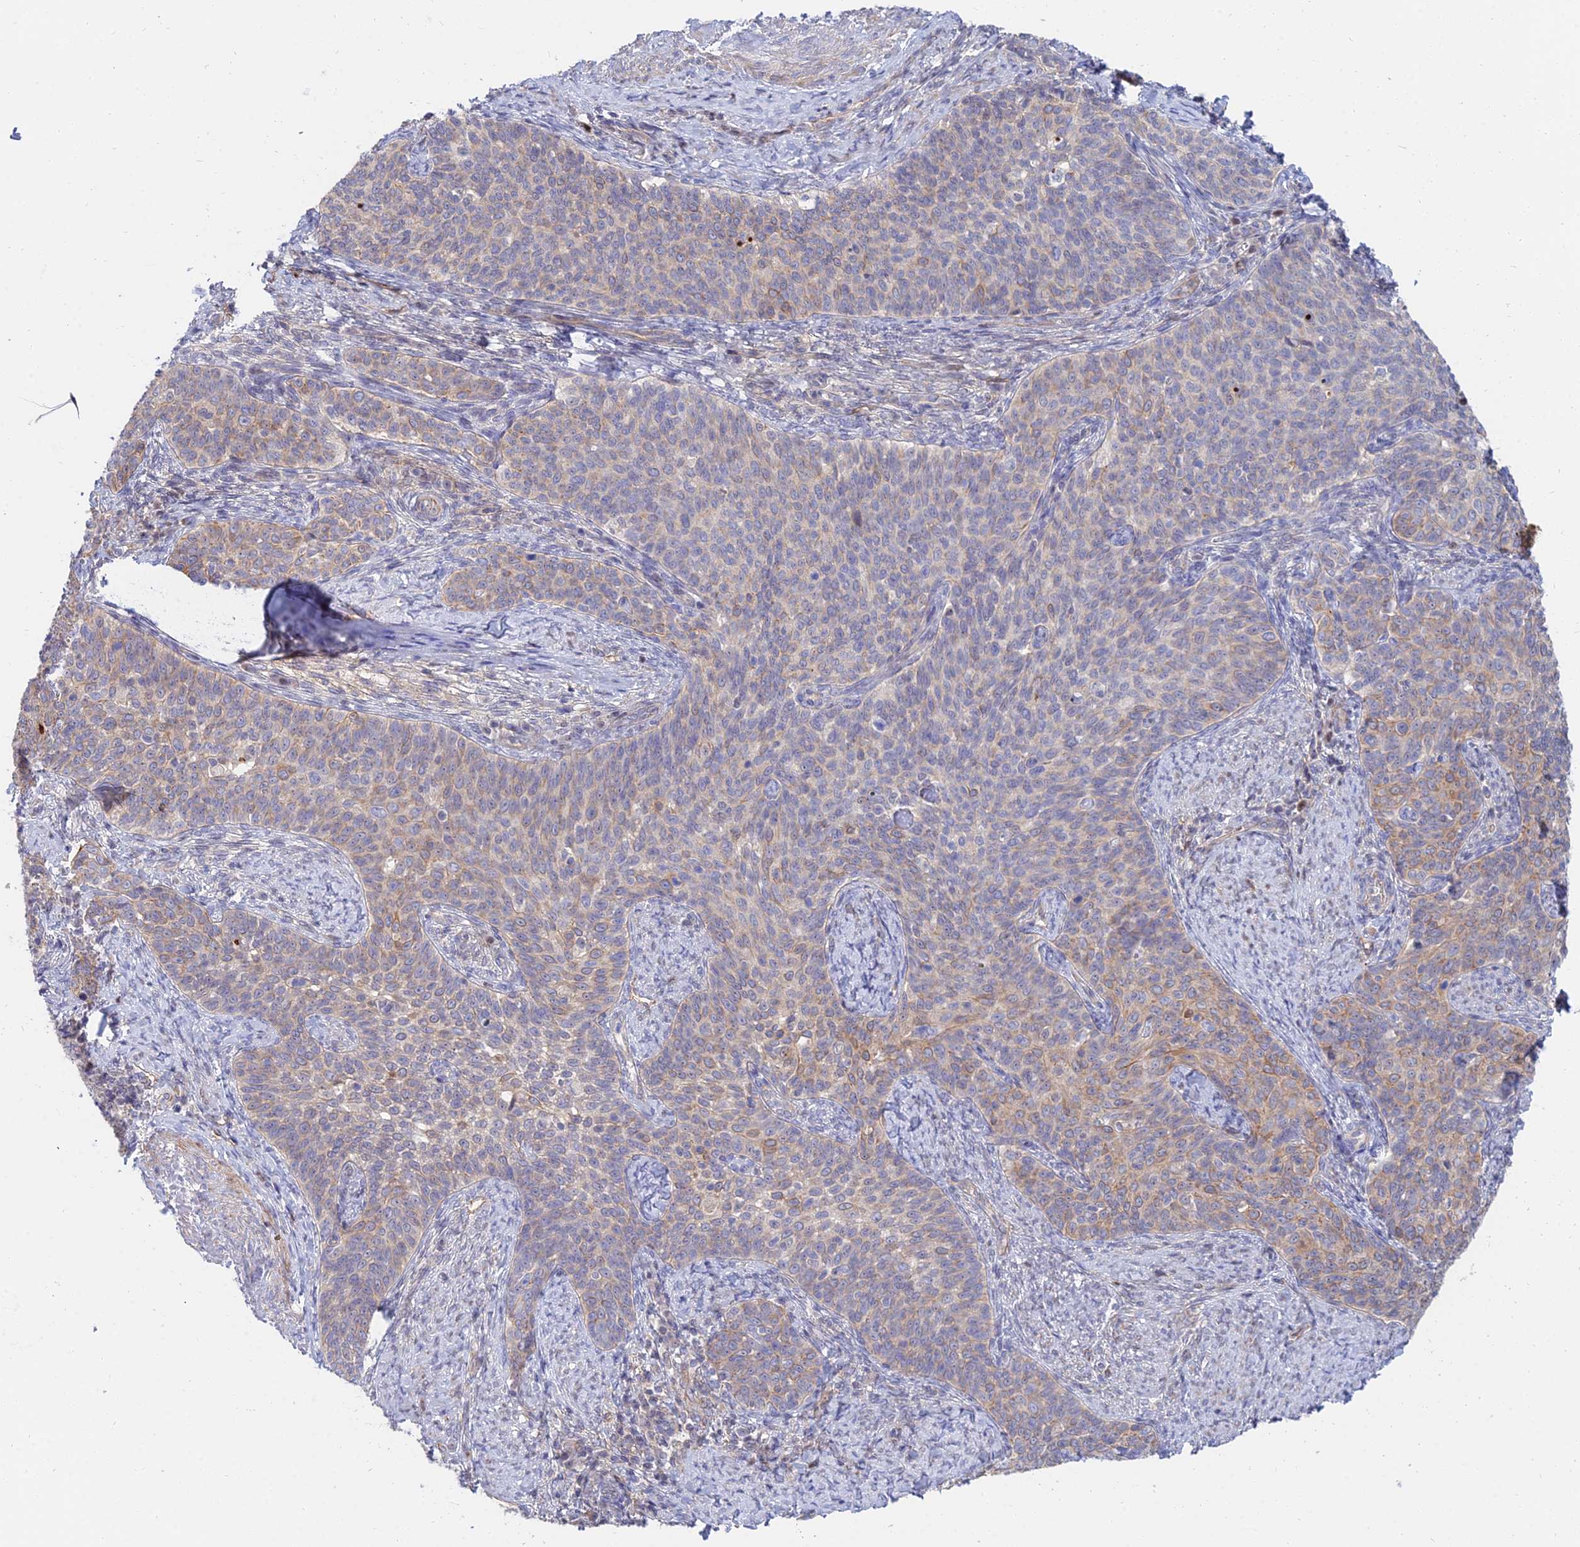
{"staining": {"intensity": "moderate", "quantity": "<25%", "location": "cytoplasmic/membranous"}, "tissue": "cervical cancer", "cell_type": "Tumor cells", "image_type": "cancer", "snomed": [{"axis": "morphology", "description": "Squamous cell carcinoma, NOS"}, {"axis": "topography", "description": "Cervix"}], "caption": "A brown stain shows moderate cytoplasmic/membranous staining of a protein in human squamous cell carcinoma (cervical) tumor cells. The staining was performed using DAB, with brown indicating positive protein expression. Nuclei are stained blue with hematoxylin.", "gene": "TRIM43B", "patient": {"sex": "female", "age": 39}}